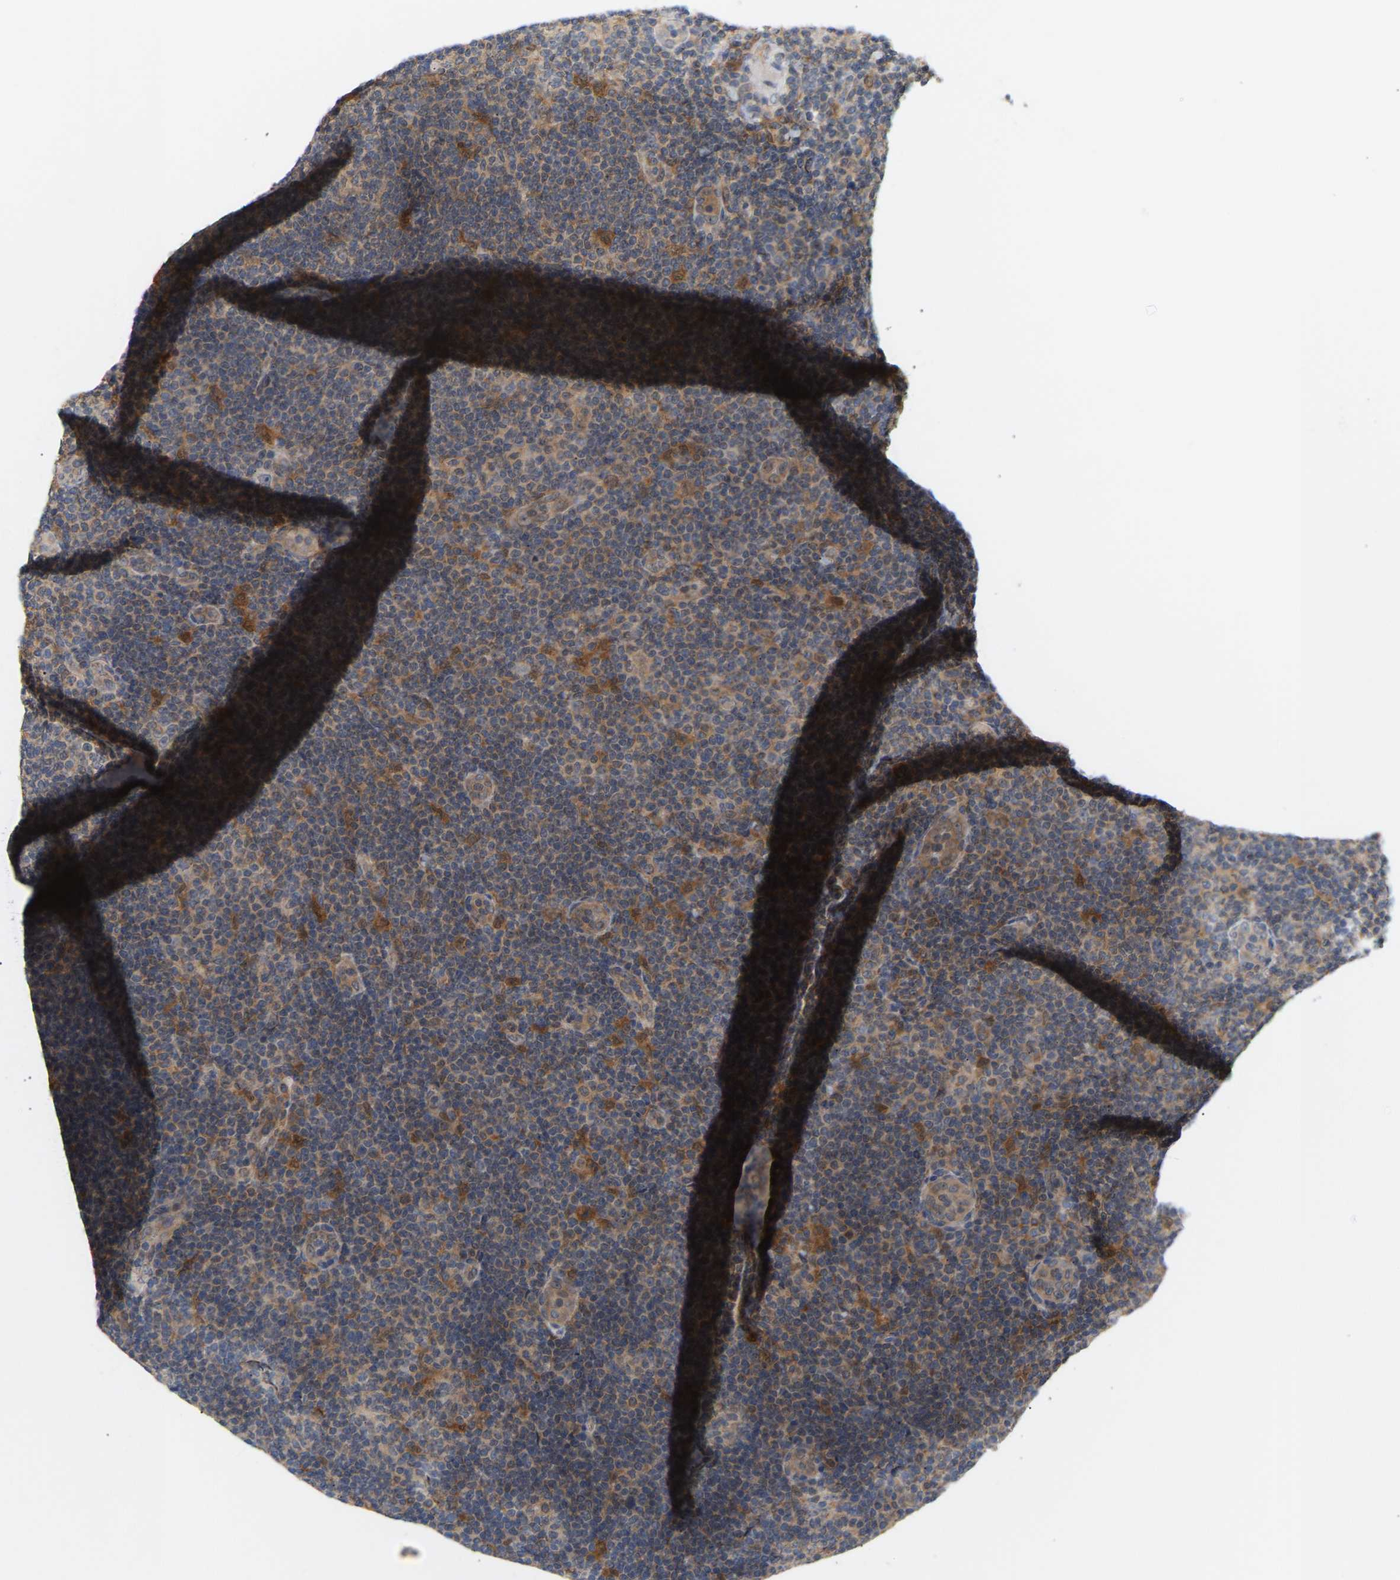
{"staining": {"intensity": "weak", "quantity": "25%-75%", "location": "cytoplasmic/membranous"}, "tissue": "lymphoma", "cell_type": "Tumor cells", "image_type": "cancer", "snomed": [{"axis": "morphology", "description": "Malignant lymphoma, non-Hodgkin's type, Low grade"}, {"axis": "topography", "description": "Lymph node"}], "caption": "Immunohistochemical staining of low-grade malignant lymphoma, non-Hodgkin's type shows low levels of weak cytoplasmic/membranous expression in approximately 25%-75% of tumor cells.", "gene": "TPMT", "patient": {"sex": "male", "age": 83}}